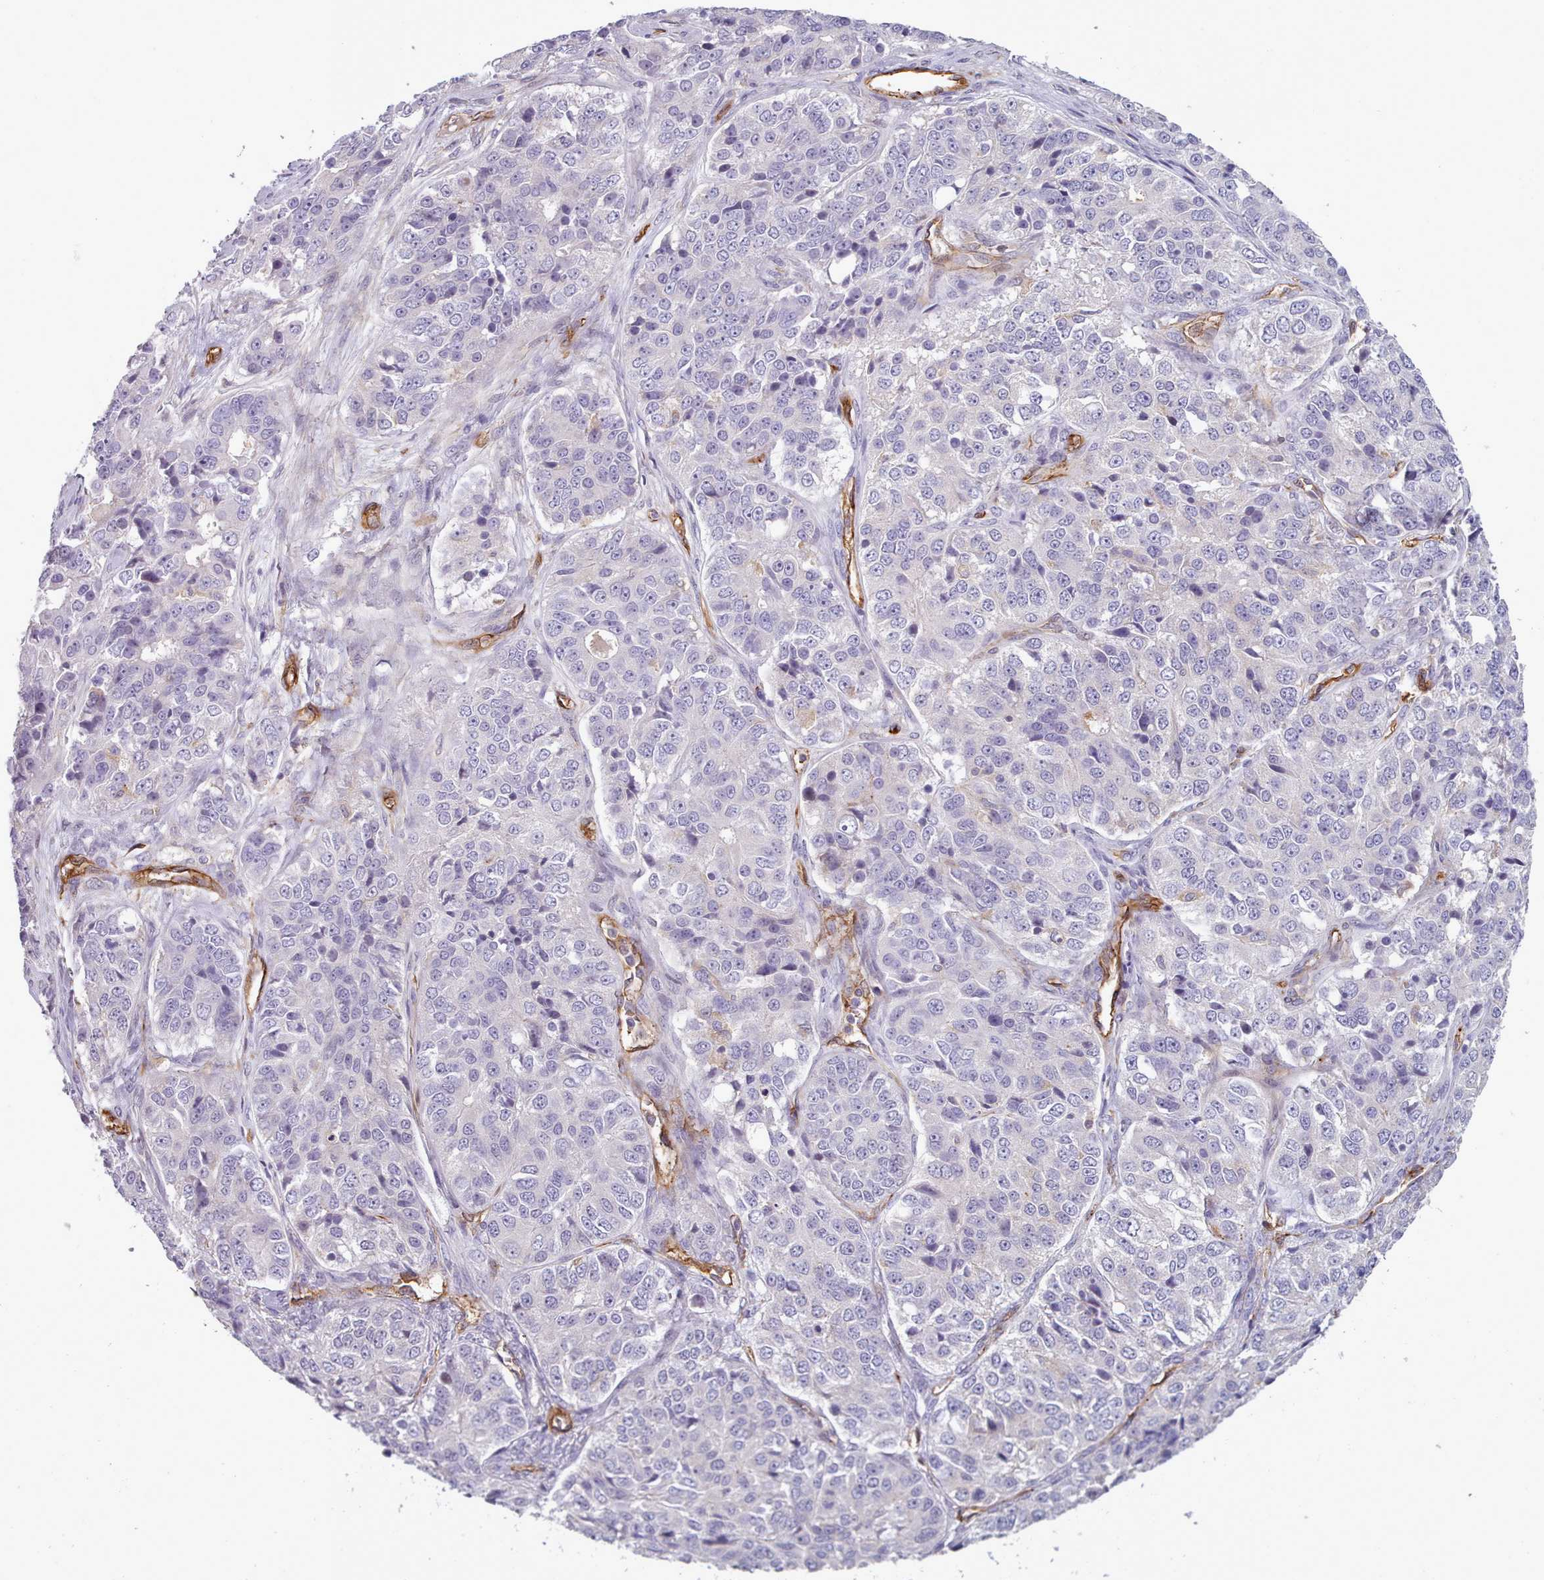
{"staining": {"intensity": "negative", "quantity": "none", "location": "none"}, "tissue": "ovarian cancer", "cell_type": "Tumor cells", "image_type": "cancer", "snomed": [{"axis": "morphology", "description": "Carcinoma, endometroid"}, {"axis": "topography", "description": "Ovary"}], "caption": "This image is of ovarian endometroid carcinoma stained with IHC to label a protein in brown with the nuclei are counter-stained blue. There is no staining in tumor cells.", "gene": "CD300LF", "patient": {"sex": "female", "age": 51}}